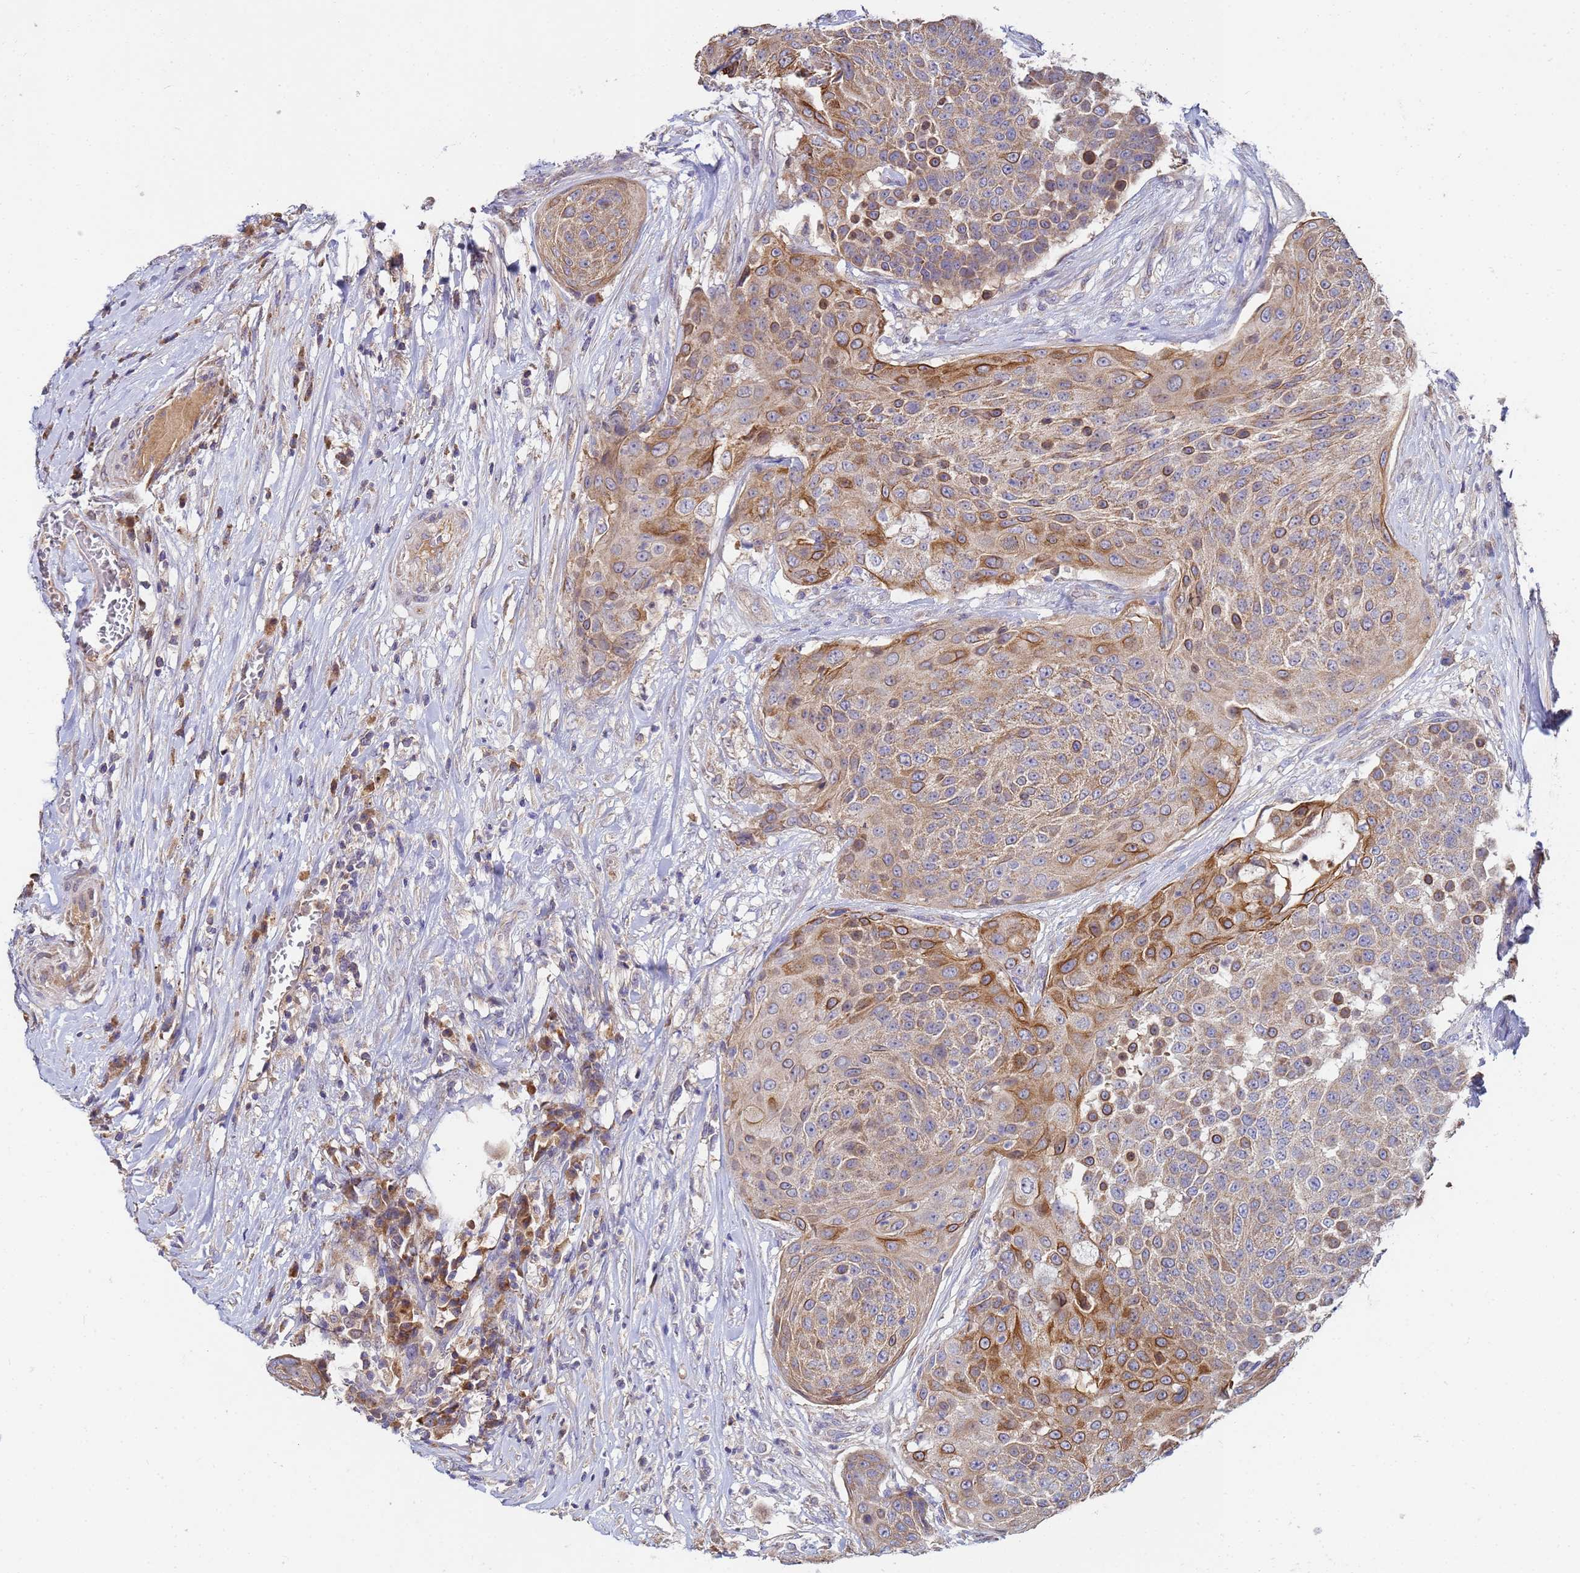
{"staining": {"intensity": "moderate", "quantity": "25%-75%", "location": "cytoplasmic/membranous"}, "tissue": "urothelial cancer", "cell_type": "Tumor cells", "image_type": "cancer", "snomed": [{"axis": "morphology", "description": "Urothelial carcinoma, High grade"}, {"axis": "topography", "description": "Urinary bladder"}], "caption": "High-grade urothelial carcinoma tissue demonstrates moderate cytoplasmic/membranous positivity in about 25%-75% of tumor cells, visualized by immunohistochemistry. (Stains: DAB (3,3'-diaminobenzidine) in brown, nuclei in blue, Microscopy: brightfield microscopy at high magnification).", "gene": "C5orf34", "patient": {"sex": "female", "age": 63}}